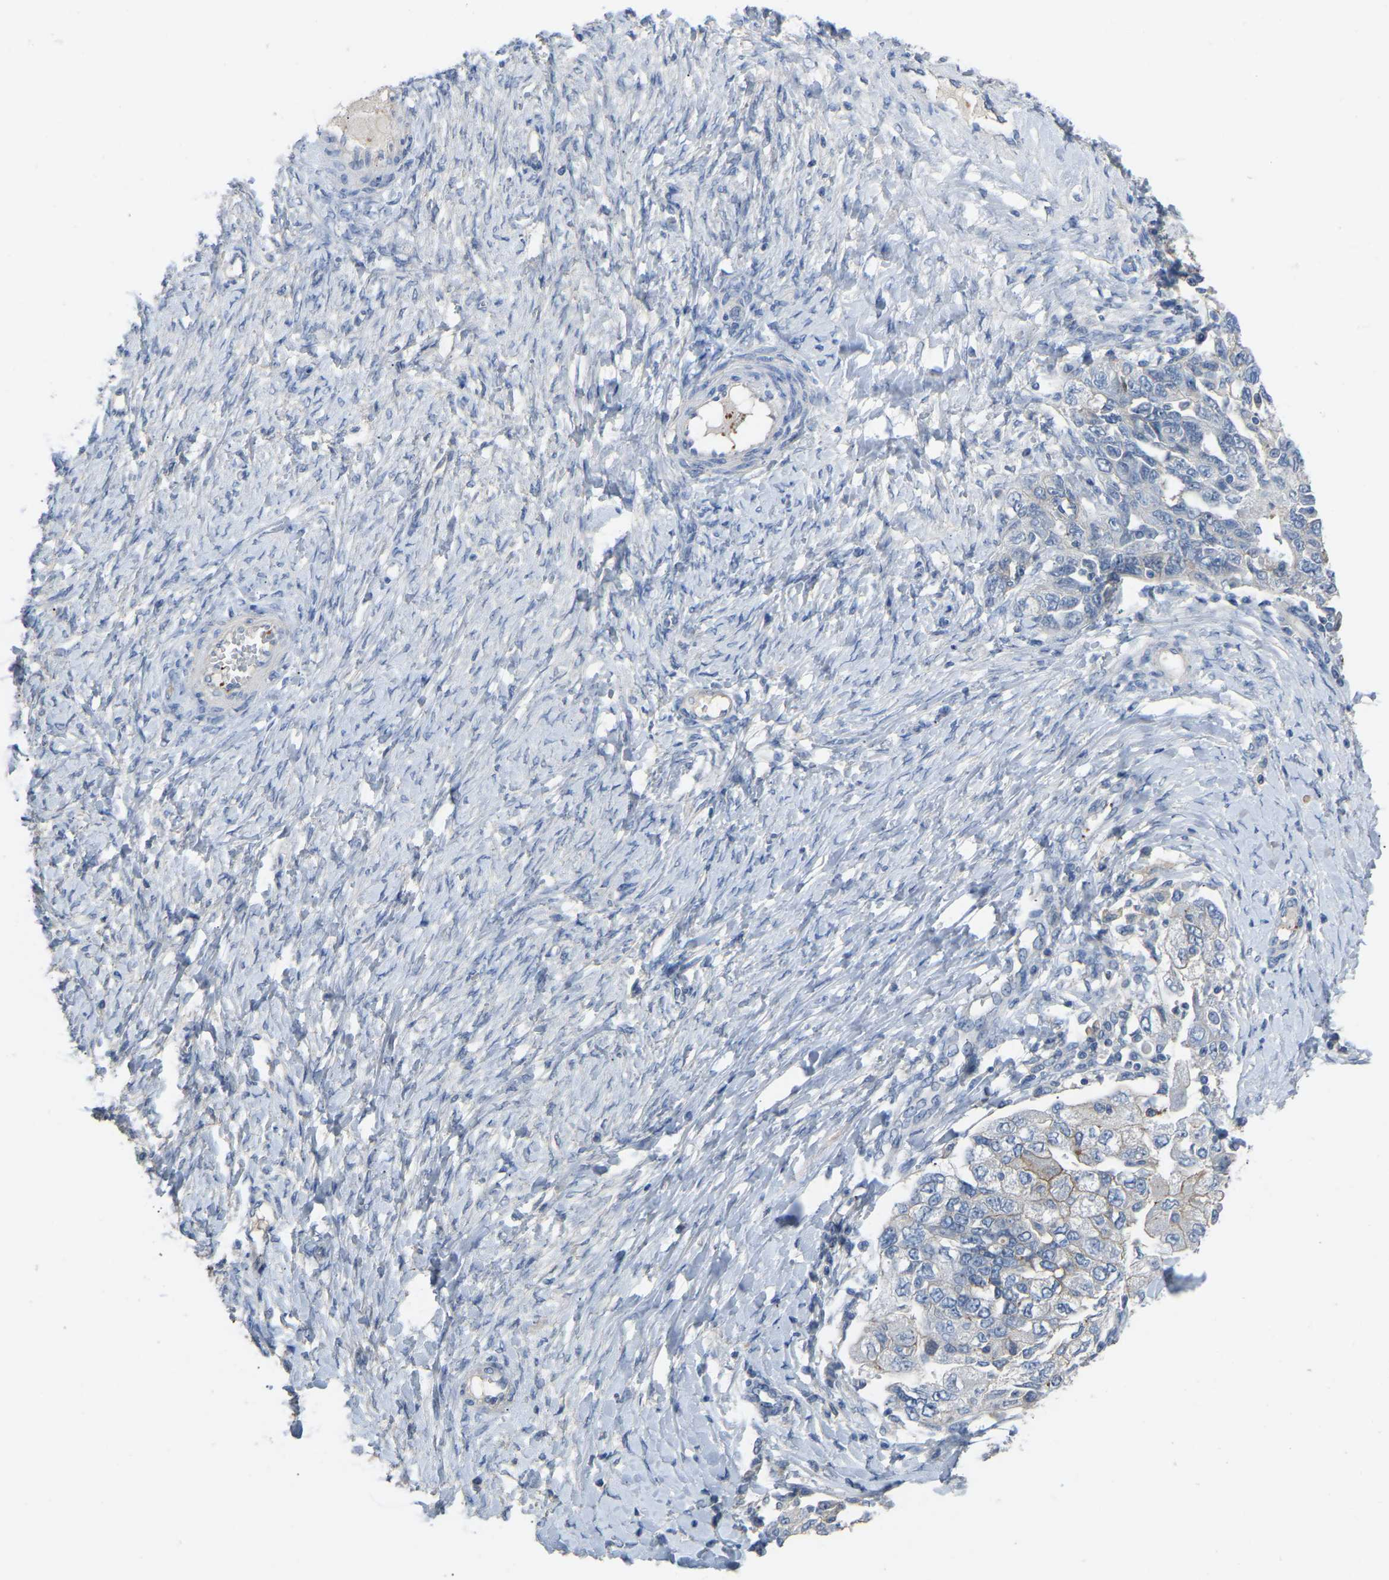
{"staining": {"intensity": "negative", "quantity": "none", "location": "none"}, "tissue": "ovarian cancer", "cell_type": "Tumor cells", "image_type": "cancer", "snomed": [{"axis": "morphology", "description": "Carcinoma, NOS"}, {"axis": "morphology", "description": "Cystadenocarcinoma, serous, NOS"}, {"axis": "topography", "description": "Ovary"}], "caption": "Image shows no significant protein expression in tumor cells of ovarian cancer (carcinoma).", "gene": "ZNF449", "patient": {"sex": "female", "age": 69}}